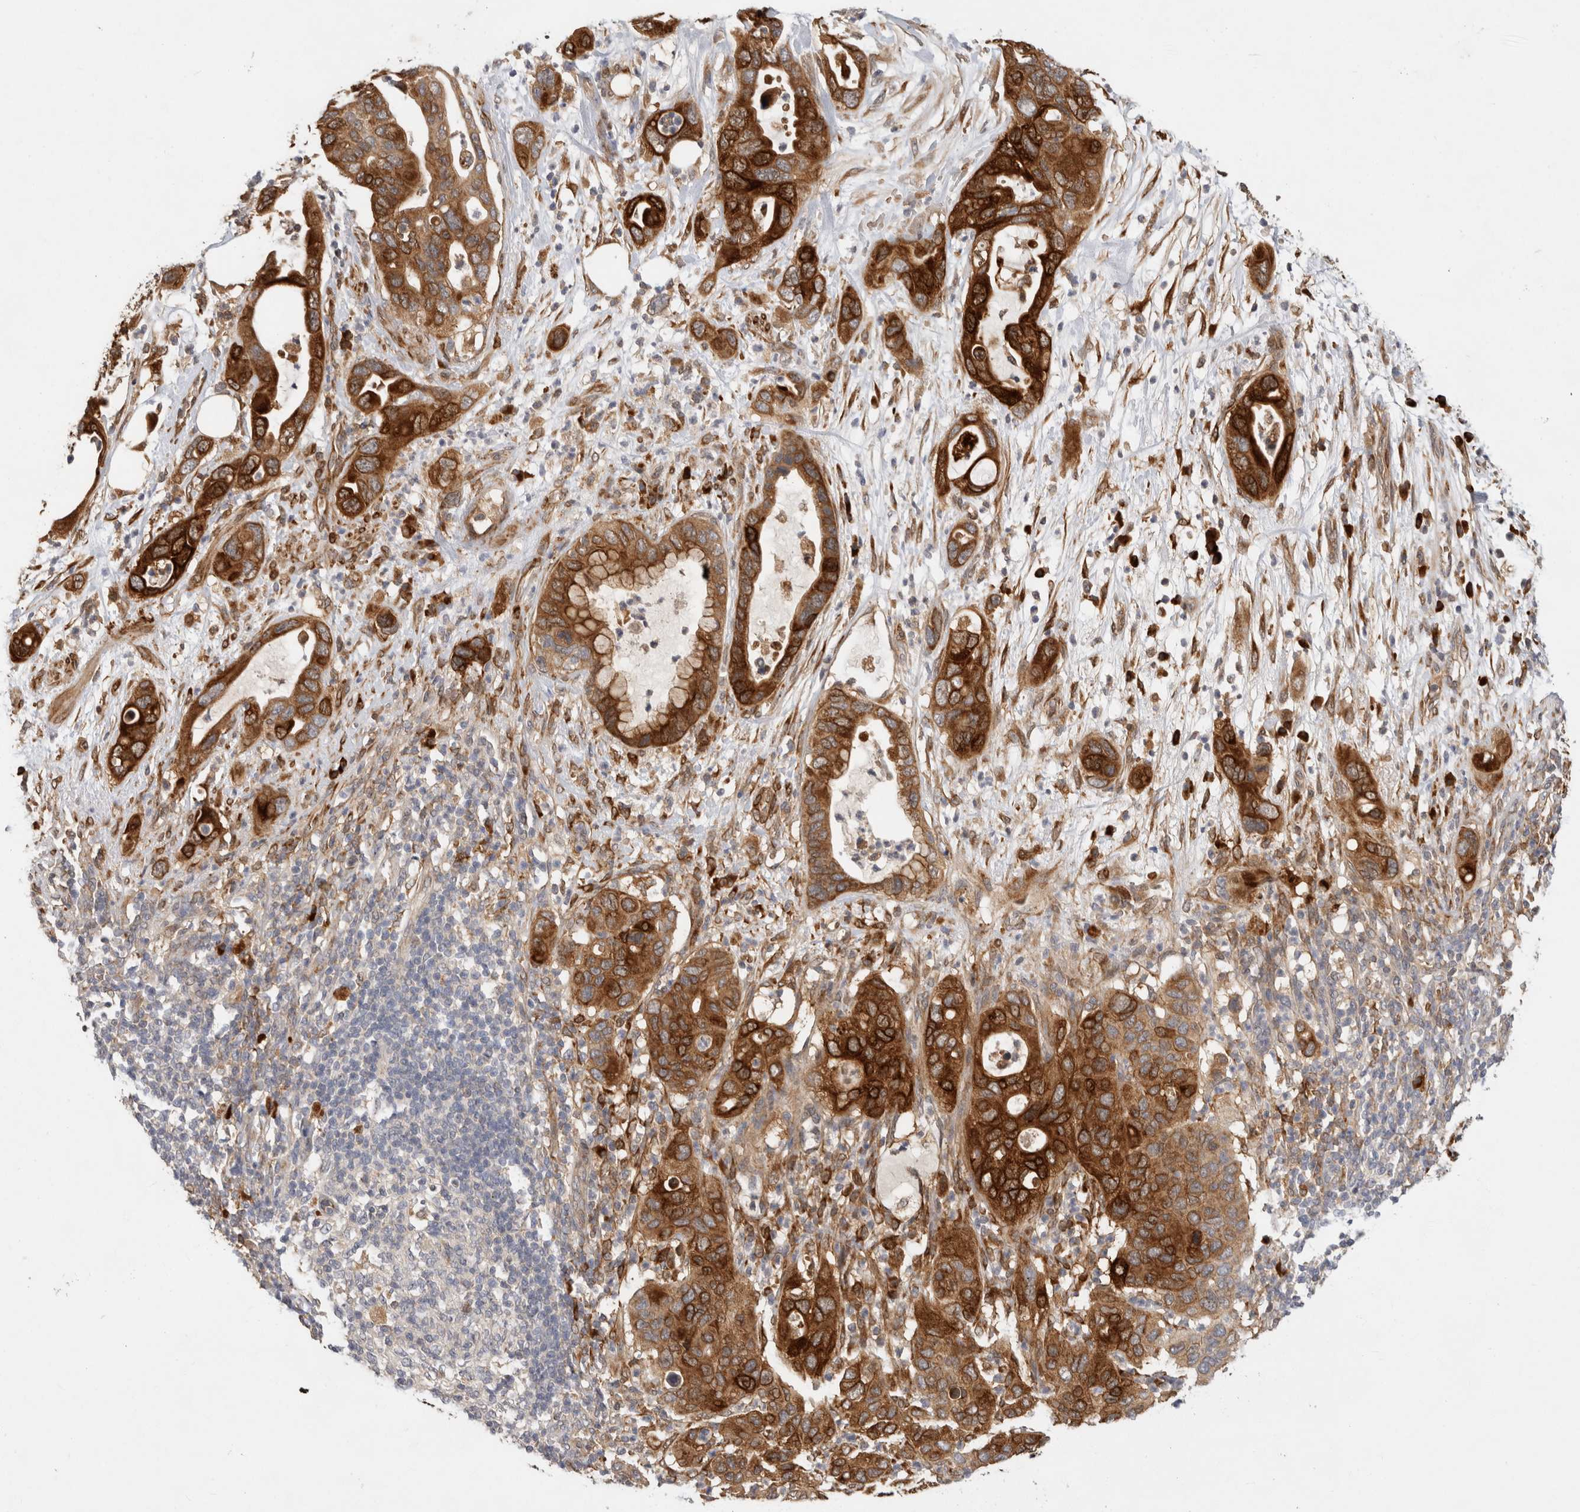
{"staining": {"intensity": "strong", "quantity": ">75%", "location": "cytoplasmic/membranous"}, "tissue": "pancreatic cancer", "cell_type": "Tumor cells", "image_type": "cancer", "snomed": [{"axis": "morphology", "description": "Adenocarcinoma, NOS"}, {"axis": "topography", "description": "Pancreas"}], "caption": "This is an image of IHC staining of pancreatic cancer (adenocarcinoma), which shows strong expression in the cytoplasmic/membranous of tumor cells.", "gene": "APOL2", "patient": {"sex": "female", "age": 71}}